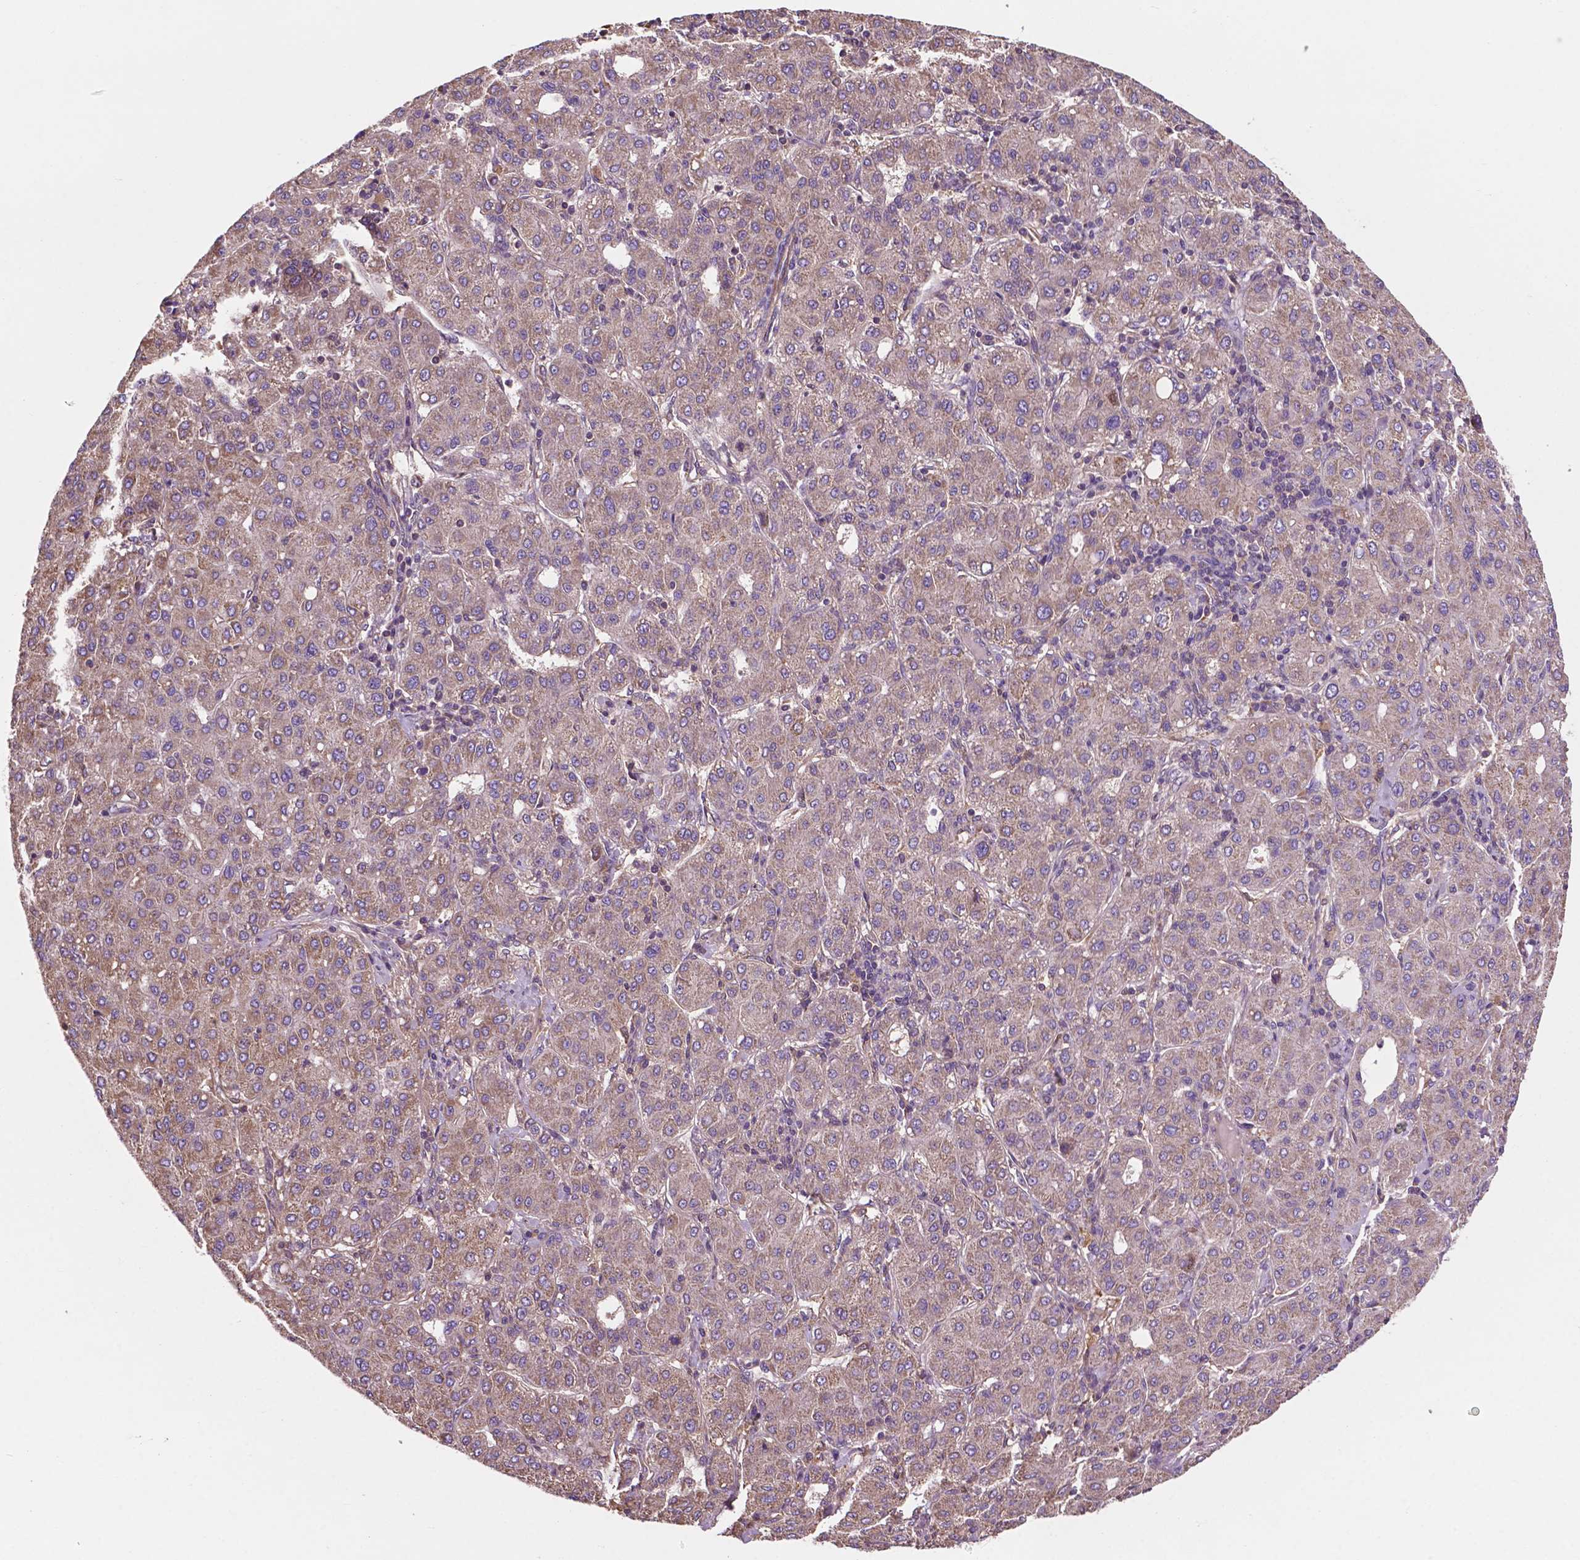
{"staining": {"intensity": "weak", "quantity": "<25%", "location": "cytoplasmic/membranous"}, "tissue": "liver cancer", "cell_type": "Tumor cells", "image_type": "cancer", "snomed": [{"axis": "morphology", "description": "Carcinoma, Hepatocellular, NOS"}, {"axis": "topography", "description": "Liver"}], "caption": "Immunohistochemical staining of liver cancer (hepatocellular carcinoma) reveals no significant staining in tumor cells.", "gene": "GJA9", "patient": {"sex": "male", "age": 65}}